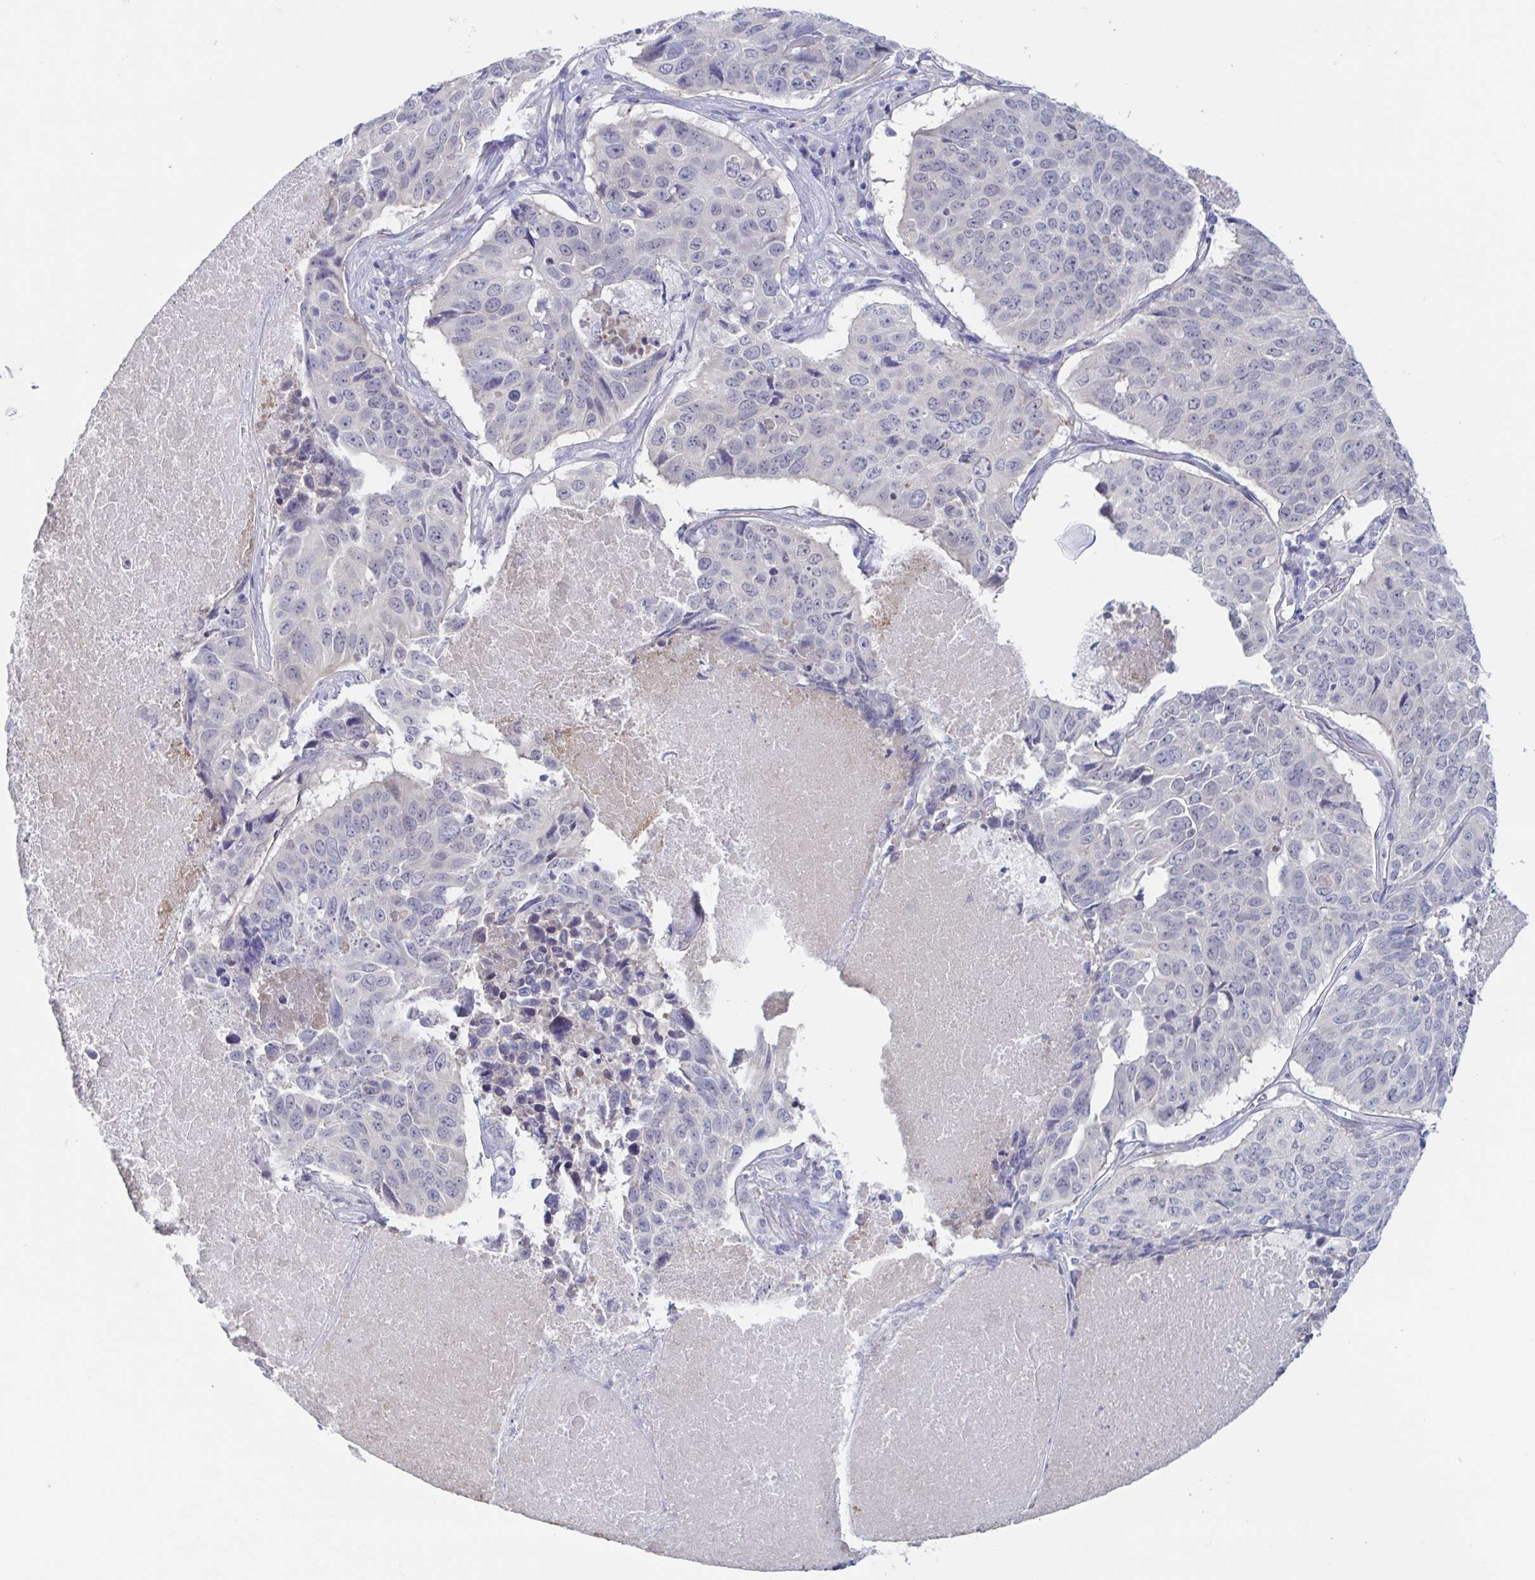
{"staining": {"intensity": "negative", "quantity": "none", "location": "none"}, "tissue": "lung cancer", "cell_type": "Tumor cells", "image_type": "cancer", "snomed": [{"axis": "morphology", "description": "Normal tissue, NOS"}, {"axis": "morphology", "description": "Squamous cell carcinoma, NOS"}, {"axis": "topography", "description": "Bronchus"}, {"axis": "topography", "description": "Lung"}], "caption": "This is an IHC histopathology image of human squamous cell carcinoma (lung). There is no staining in tumor cells.", "gene": "TEX12", "patient": {"sex": "male", "age": 64}}